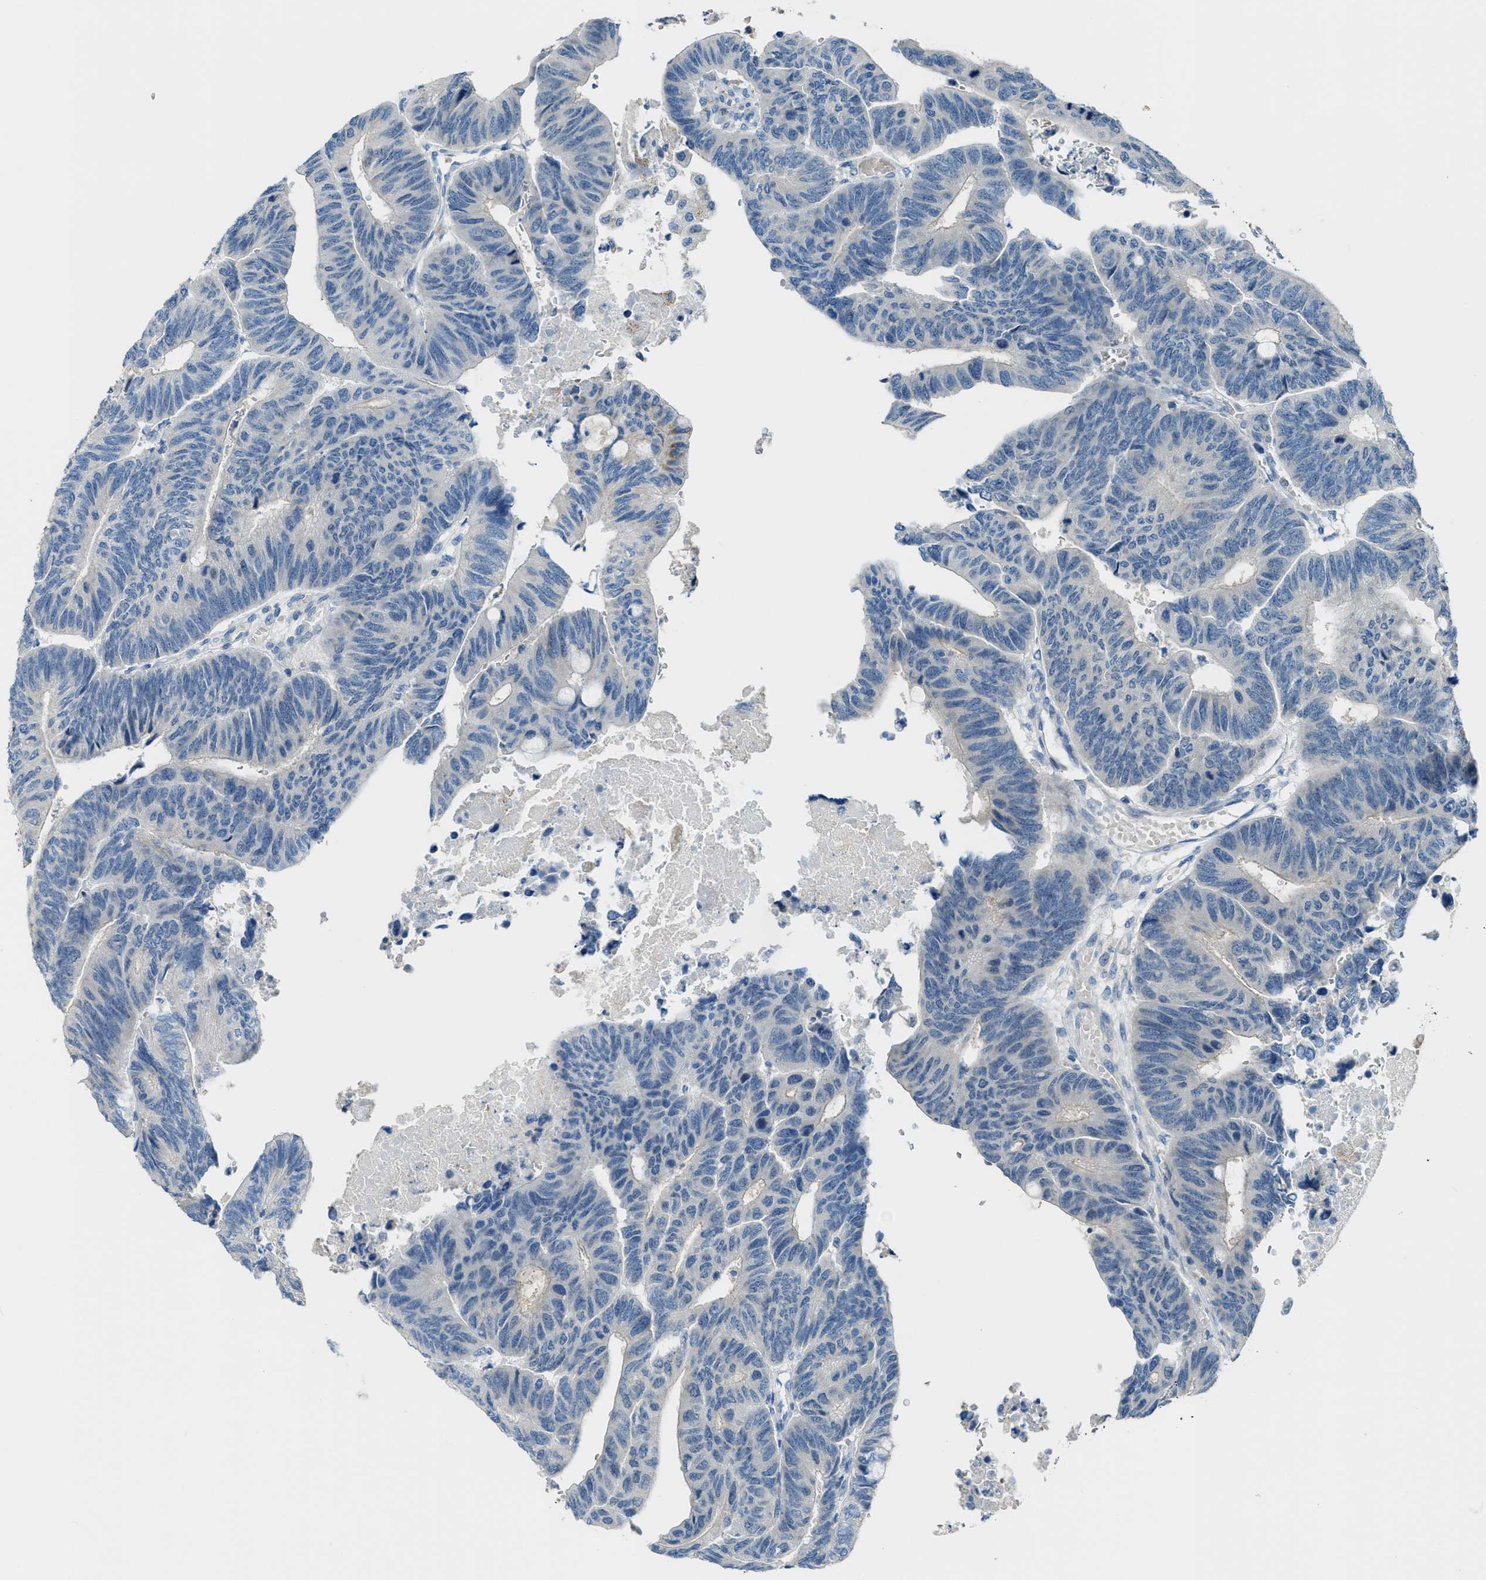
{"staining": {"intensity": "negative", "quantity": "none", "location": "none"}, "tissue": "colorectal cancer", "cell_type": "Tumor cells", "image_type": "cancer", "snomed": [{"axis": "morphology", "description": "Normal tissue, NOS"}, {"axis": "morphology", "description": "Adenocarcinoma, NOS"}, {"axis": "topography", "description": "Rectum"}, {"axis": "topography", "description": "Peripheral nerve tissue"}], "caption": "An image of human adenocarcinoma (colorectal) is negative for staining in tumor cells.", "gene": "CDON", "patient": {"sex": "male", "age": 92}}